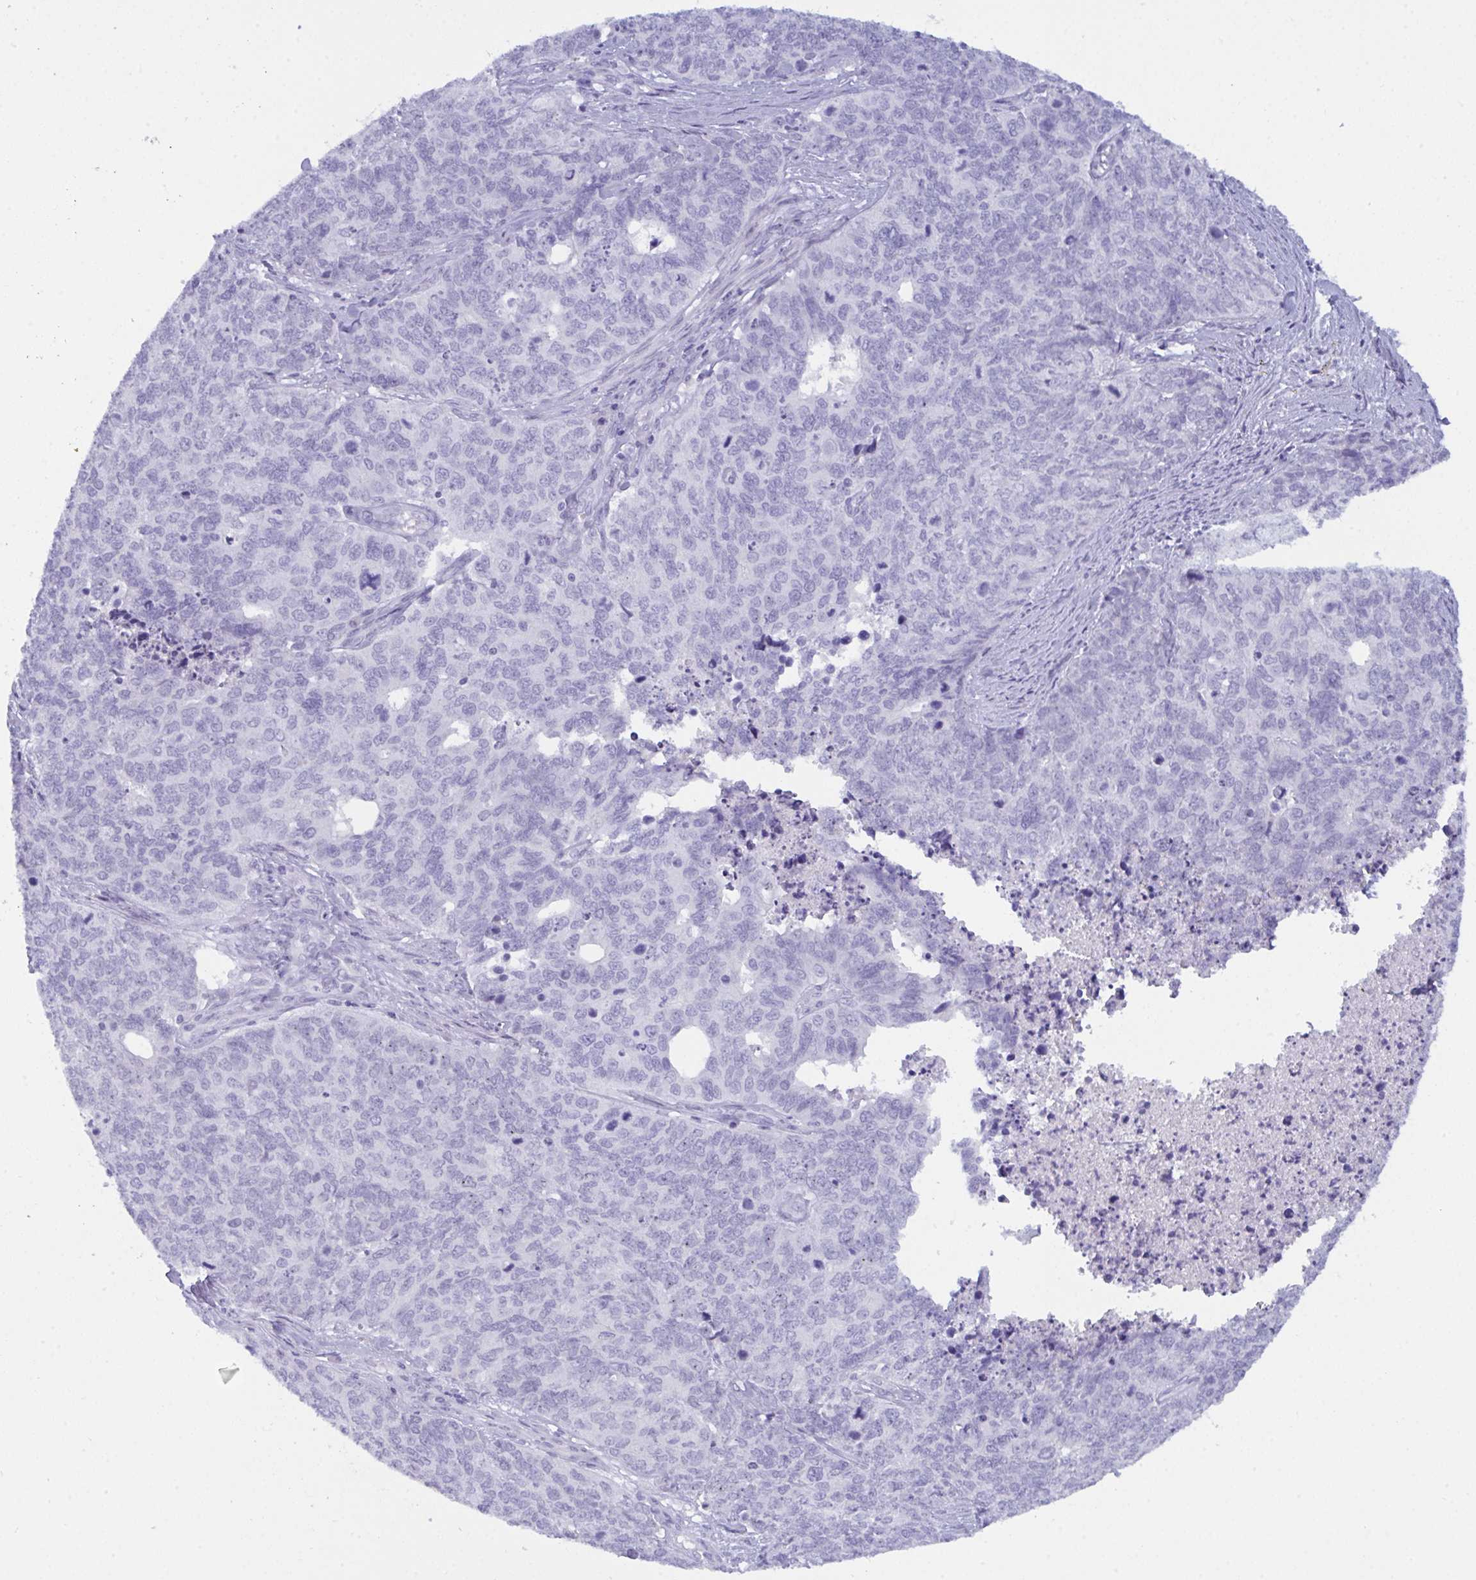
{"staining": {"intensity": "negative", "quantity": "none", "location": "none"}, "tissue": "cervical cancer", "cell_type": "Tumor cells", "image_type": "cancer", "snomed": [{"axis": "morphology", "description": "Adenocarcinoma, NOS"}, {"axis": "topography", "description": "Cervix"}], "caption": "A micrograph of human adenocarcinoma (cervical) is negative for staining in tumor cells.", "gene": "PRDM9", "patient": {"sex": "female", "age": 63}}